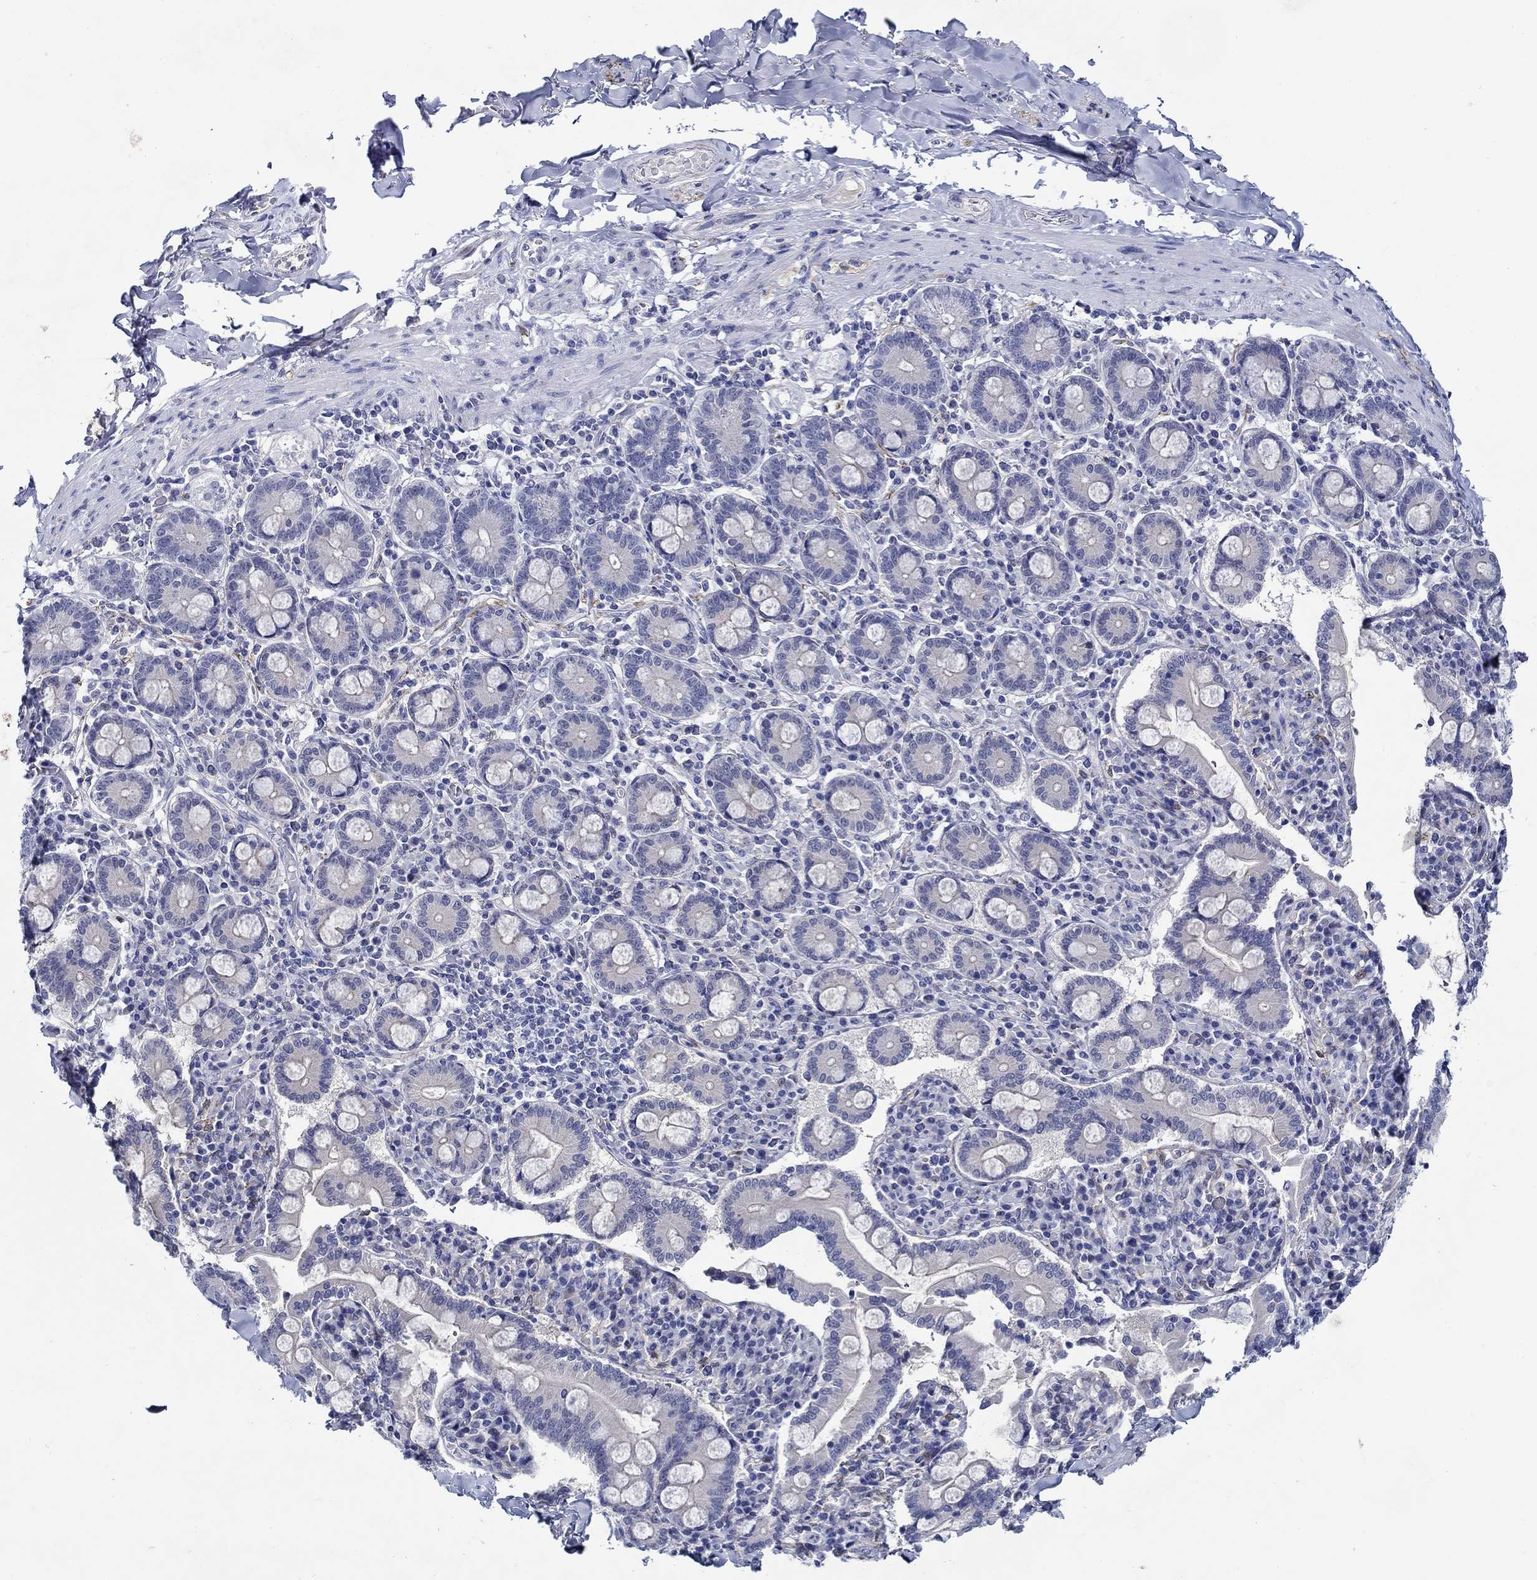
{"staining": {"intensity": "negative", "quantity": "none", "location": "none"}, "tissue": "adipose tissue", "cell_type": "Adipocytes", "image_type": "normal", "snomed": [{"axis": "morphology", "description": "Normal tissue, NOS"}, {"axis": "topography", "description": "Smooth muscle"}, {"axis": "topography", "description": "Duodenum"}, {"axis": "topography", "description": "Peripheral nerve tissue"}], "caption": "Adipocytes show no significant positivity in normal adipose tissue. Nuclei are stained in blue.", "gene": "MC2R", "patient": {"sex": "female", "age": 61}}